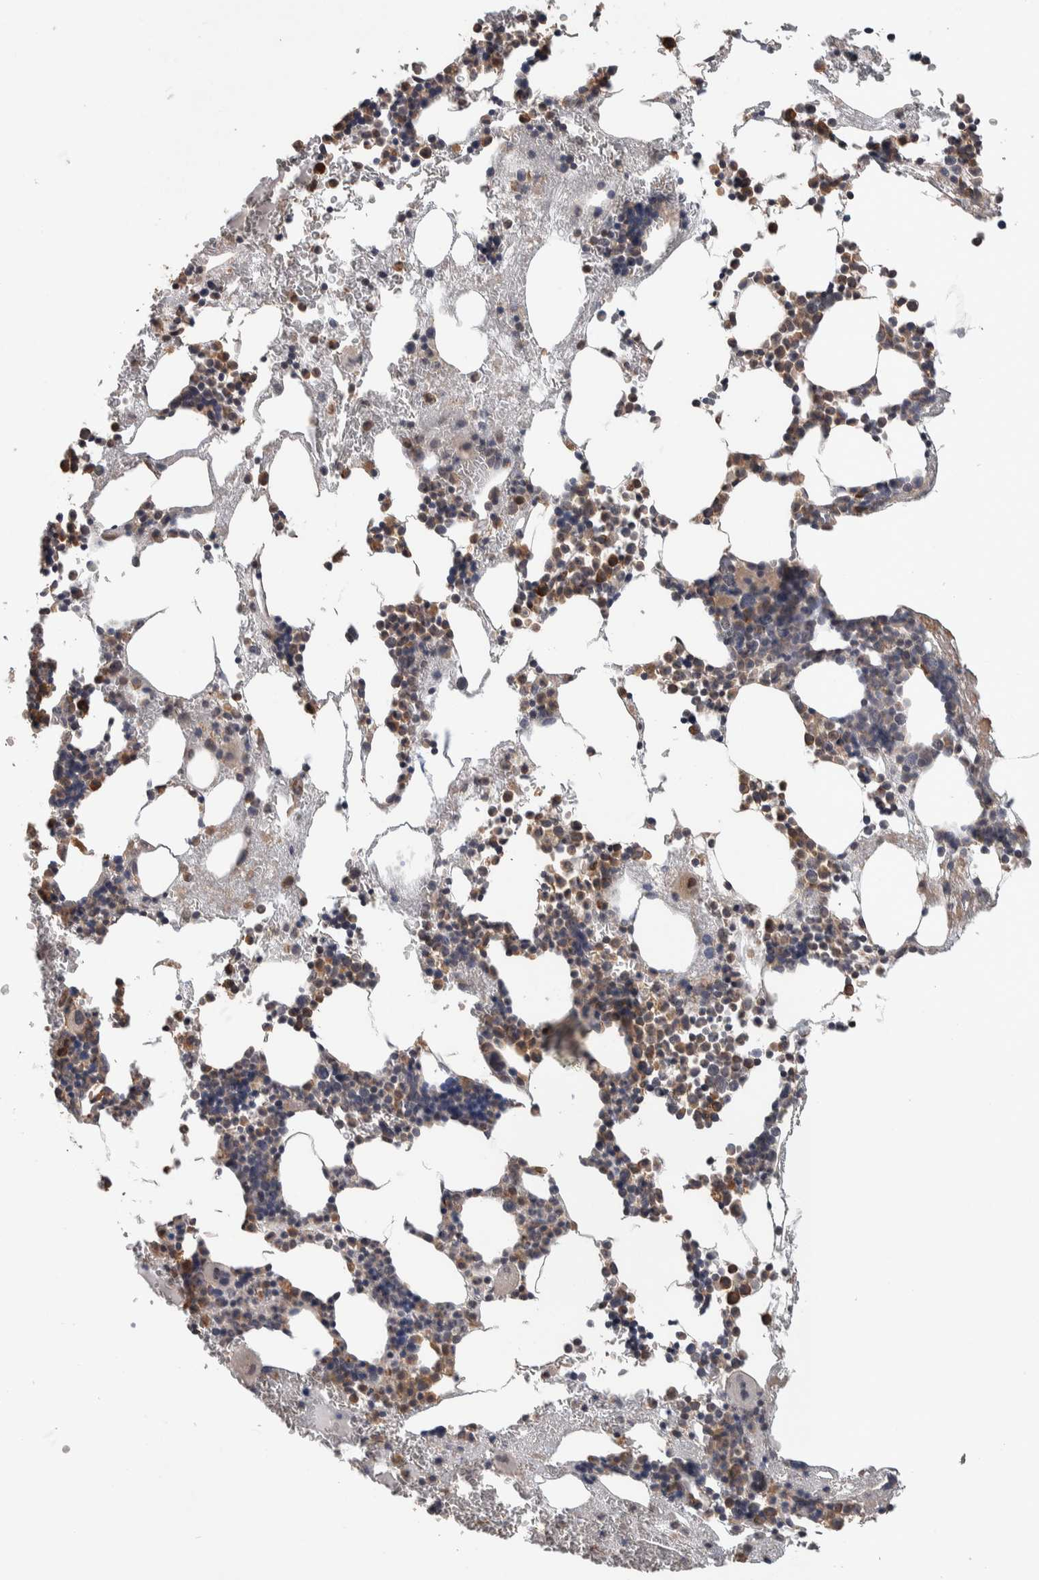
{"staining": {"intensity": "moderate", "quantity": ">75%", "location": "cytoplasmic/membranous"}, "tissue": "bone marrow", "cell_type": "Hematopoietic cells", "image_type": "normal", "snomed": [{"axis": "morphology", "description": "Normal tissue, NOS"}, {"axis": "morphology", "description": "Inflammation, NOS"}, {"axis": "topography", "description": "Bone marrow"}], "caption": "Brown immunohistochemical staining in unremarkable human bone marrow demonstrates moderate cytoplasmic/membranous positivity in approximately >75% of hematopoietic cells.", "gene": "DVL2", "patient": {"sex": "female", "age": 67}}